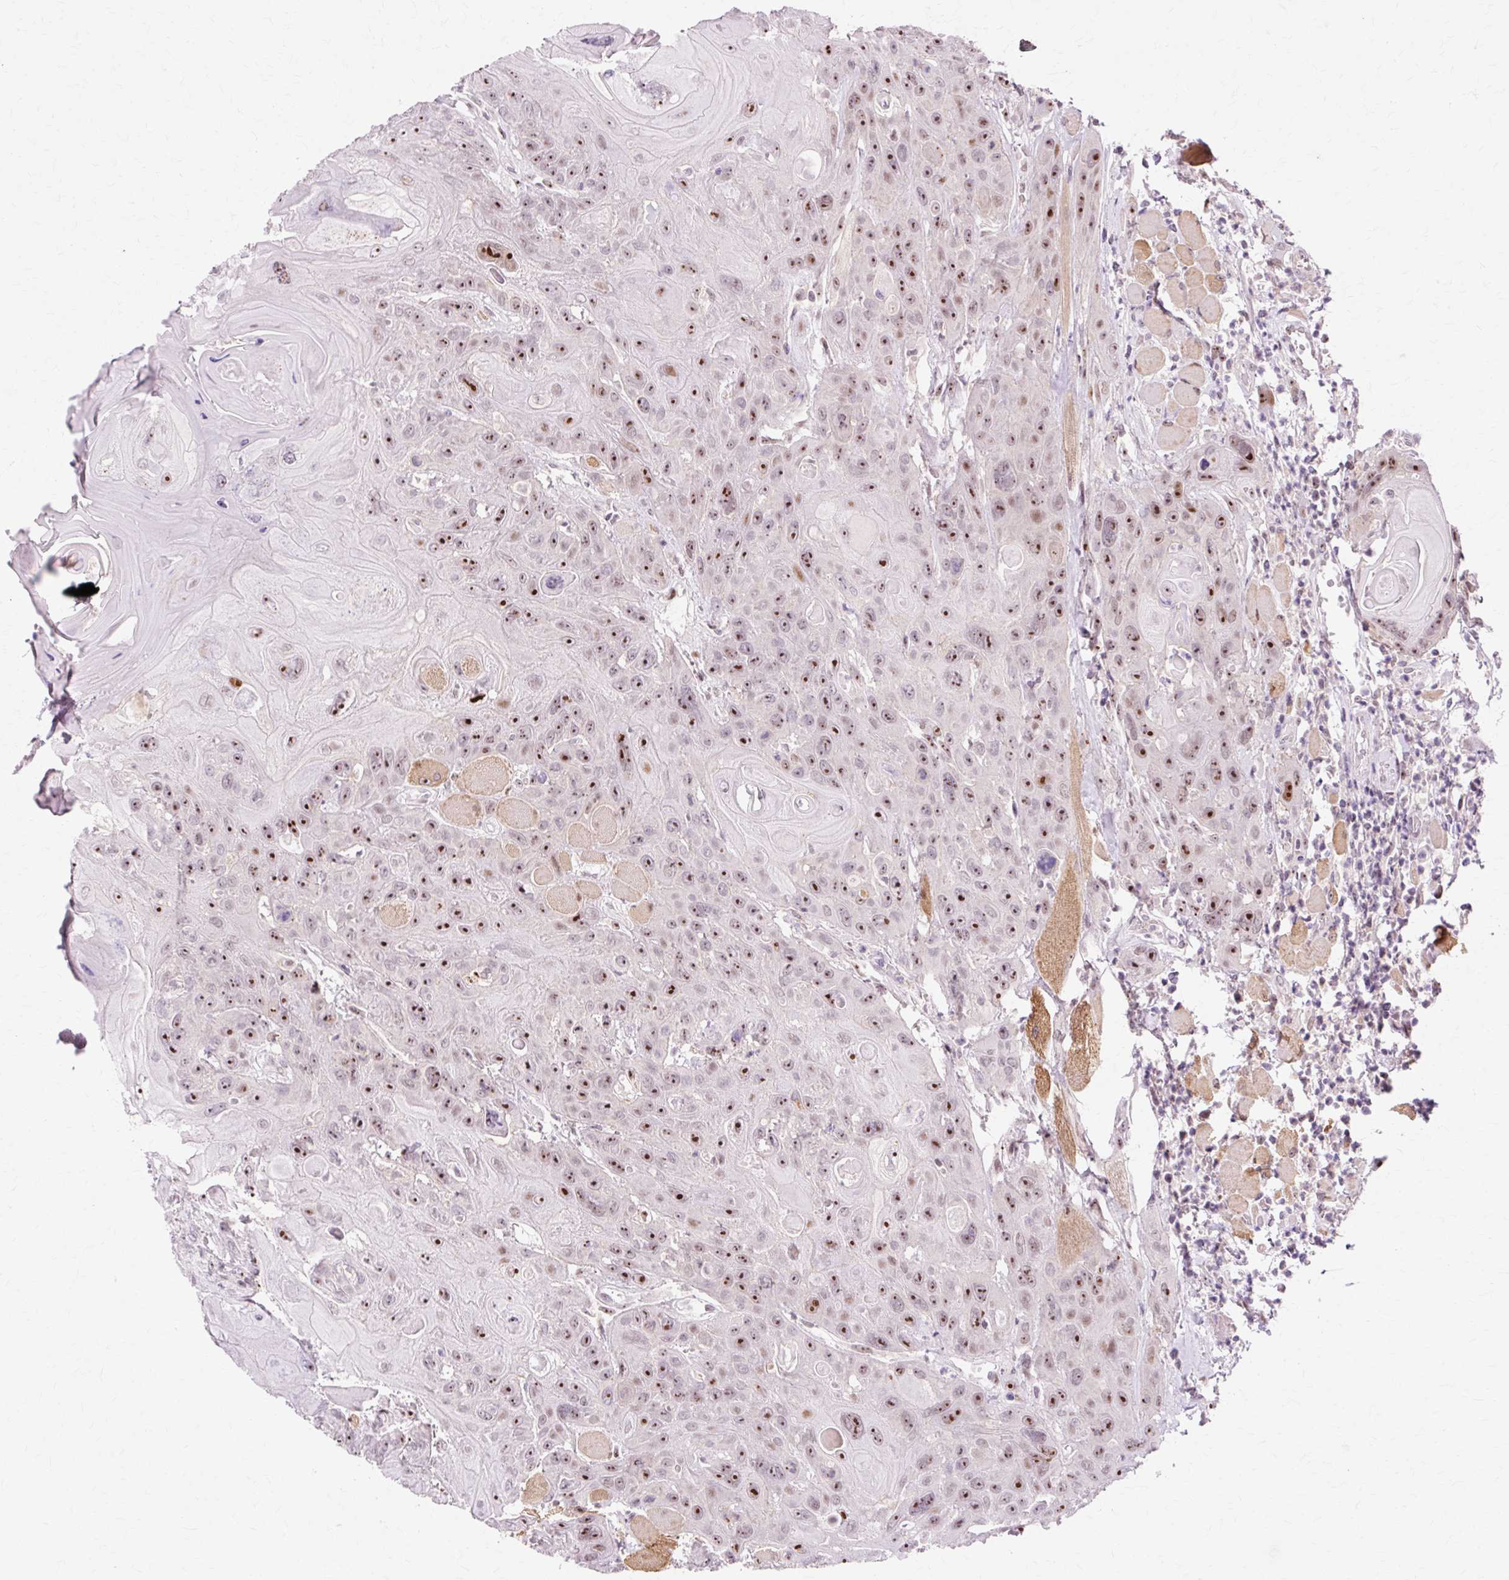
{"staining": {"intensity": "strong", "quantity": "25%-75%", "location": "nuclear"}, "tissue": "head and neck cancer", "cell_type": "Tumor cells", "image_type": "cancer", "snomed": [{"axis": "morphology", "description": "Squamous cell carcinoma, NOS"}, {"axis": "topography", "description": "Head-Neck"}], "caption": "A brown stain highlights strong nuclear staining of a protein in human squamous cell carcinoma (head and neck) tumor cells. (Stains: DAB (3,3'-diaminobenzidine) in brown, nuclei in blue, Microscopy: brightfield microscopy at high magnification).", "gene": "MACROD2", "patient": {"sex": "female", "age": 59}}